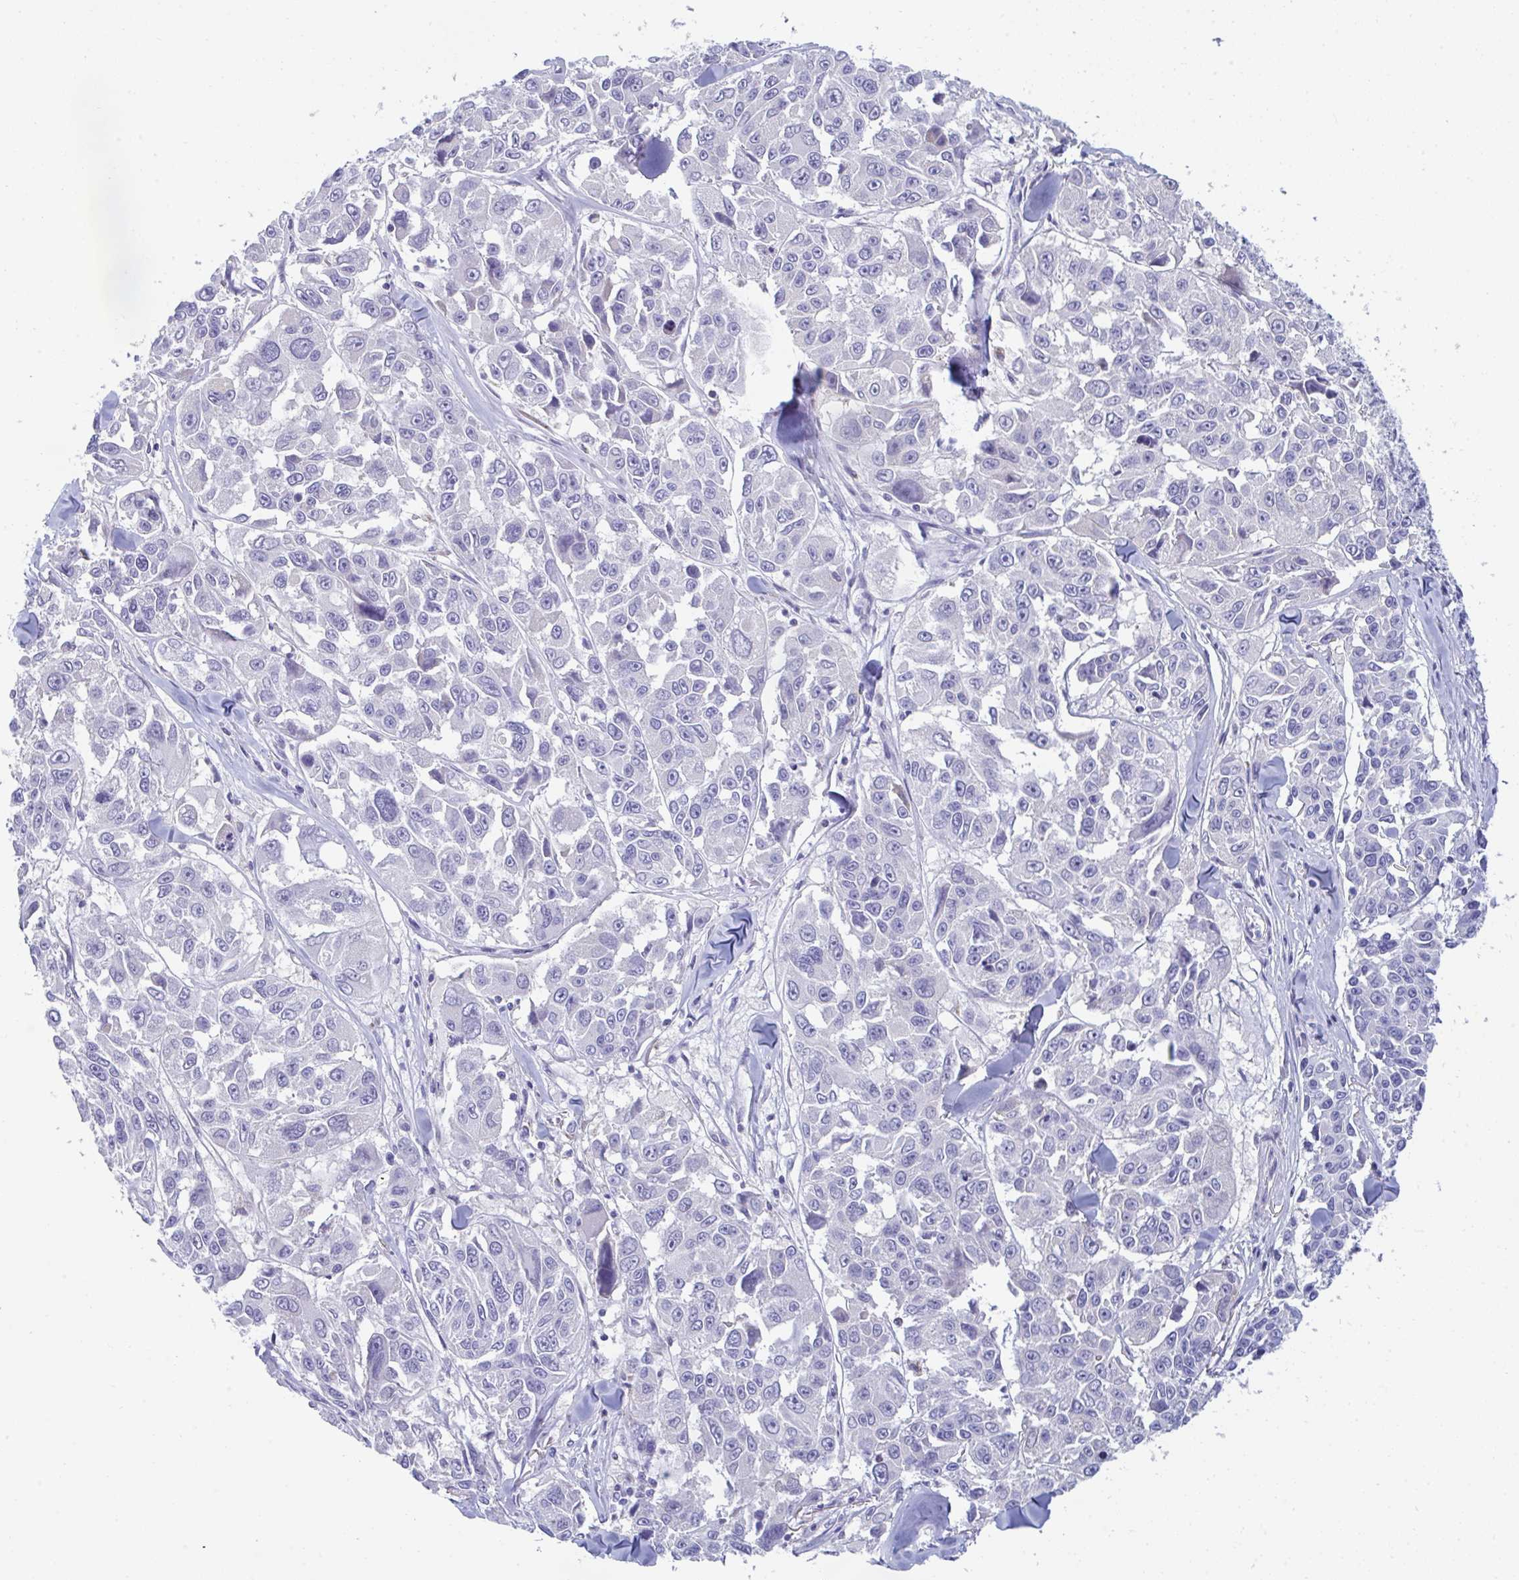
{"staining": {"intensity": "negative", "quantity": "none", "location": "none"}, "tissue": "melanoma", "cell_type": "Tumor cells", "image_type": "cancer", "snomed": [{"axis": "morphology", "description": "Malignant melanoma, NOS"}, {"axis": "topography", "description": "Skin"}], "caption": "Human melanoma stained for a protein using immunohistochemistry (IHC) reveals no staining in tumor cells.", "gene": "MGAM2", "patient": {"sex": "female", "age": 66}}